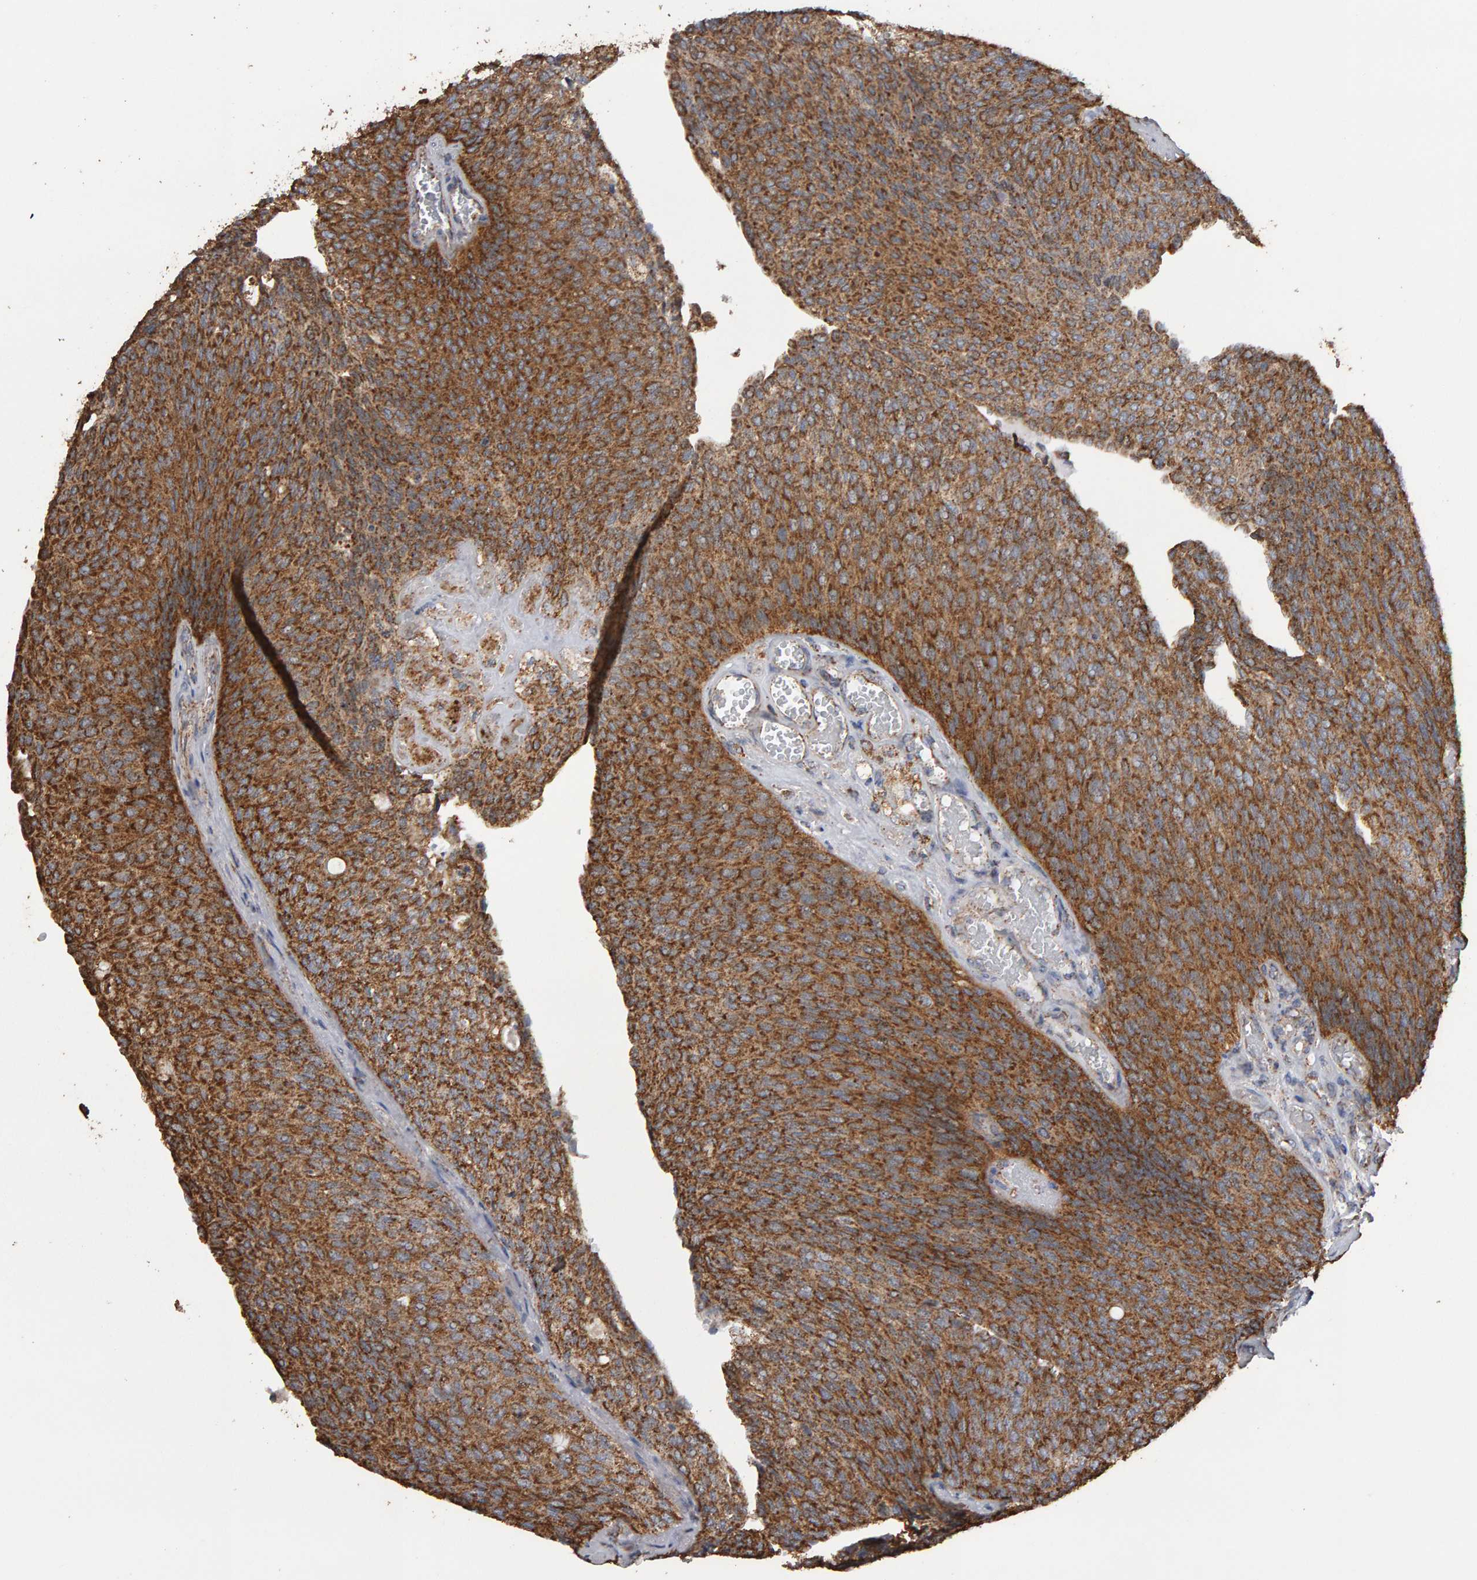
{"staining": {"intensity": "moderate", "quantity": ">75%", "location": "cytoplasmic/membranous"}, "tissue": "urothelial cancer", "cell_type": "Tumor cells", "image_type": "cancer", "snomed": [{"axis": "morphology", "description": "Urothelial carcinoma, Low grade"}, {"axis": "topography", "description": "Urinary bladder"}], "caption": "Moderate cytoplasmic/membranous staining is appreciated in about >75% of tumor cells in urothelial cancer.", "gene": "TOM1L1", "patient": {"sex": "female", "age": 79}}